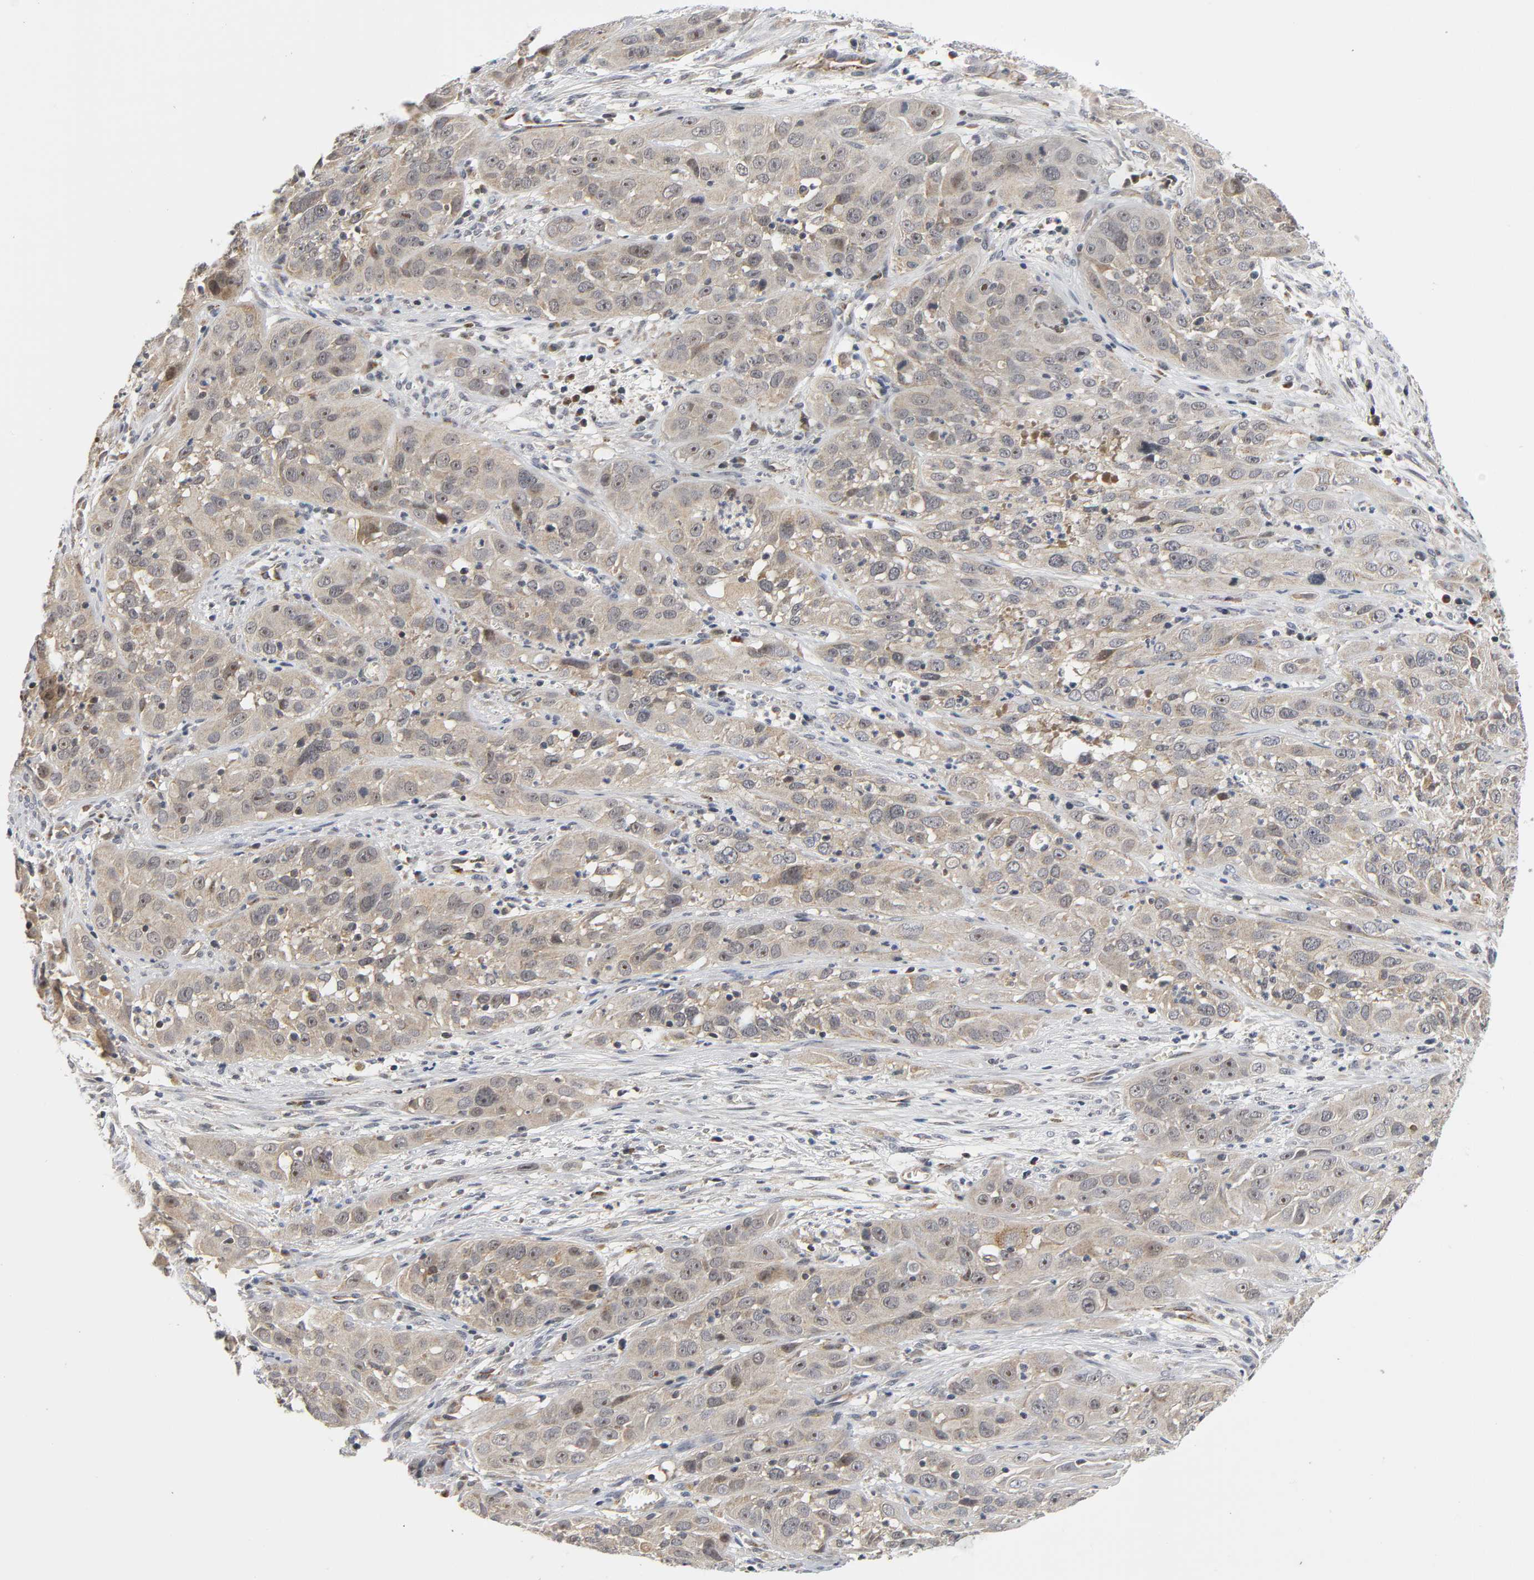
{"staining": {"intensity": "weak", "quantity": ">75%", "location": "cytoplasmic/membranous"}, "tissue": "cervical cancer", "cell_type": "Tumor cells", "image_type": "cancer", "snomed": [{"axis": "morphology", "description": "Squamous cell carcinoma, NOS"}, {"axis": "topography", "description": "Cervix"}], "caption": "Brown immunohistochemical staining in cervical cancer shows weak cytoplasmic/membranous expression in about >75% of tumor cells.", "gene": "NRP1", "patient": {"sex": "female", "age": 32}}